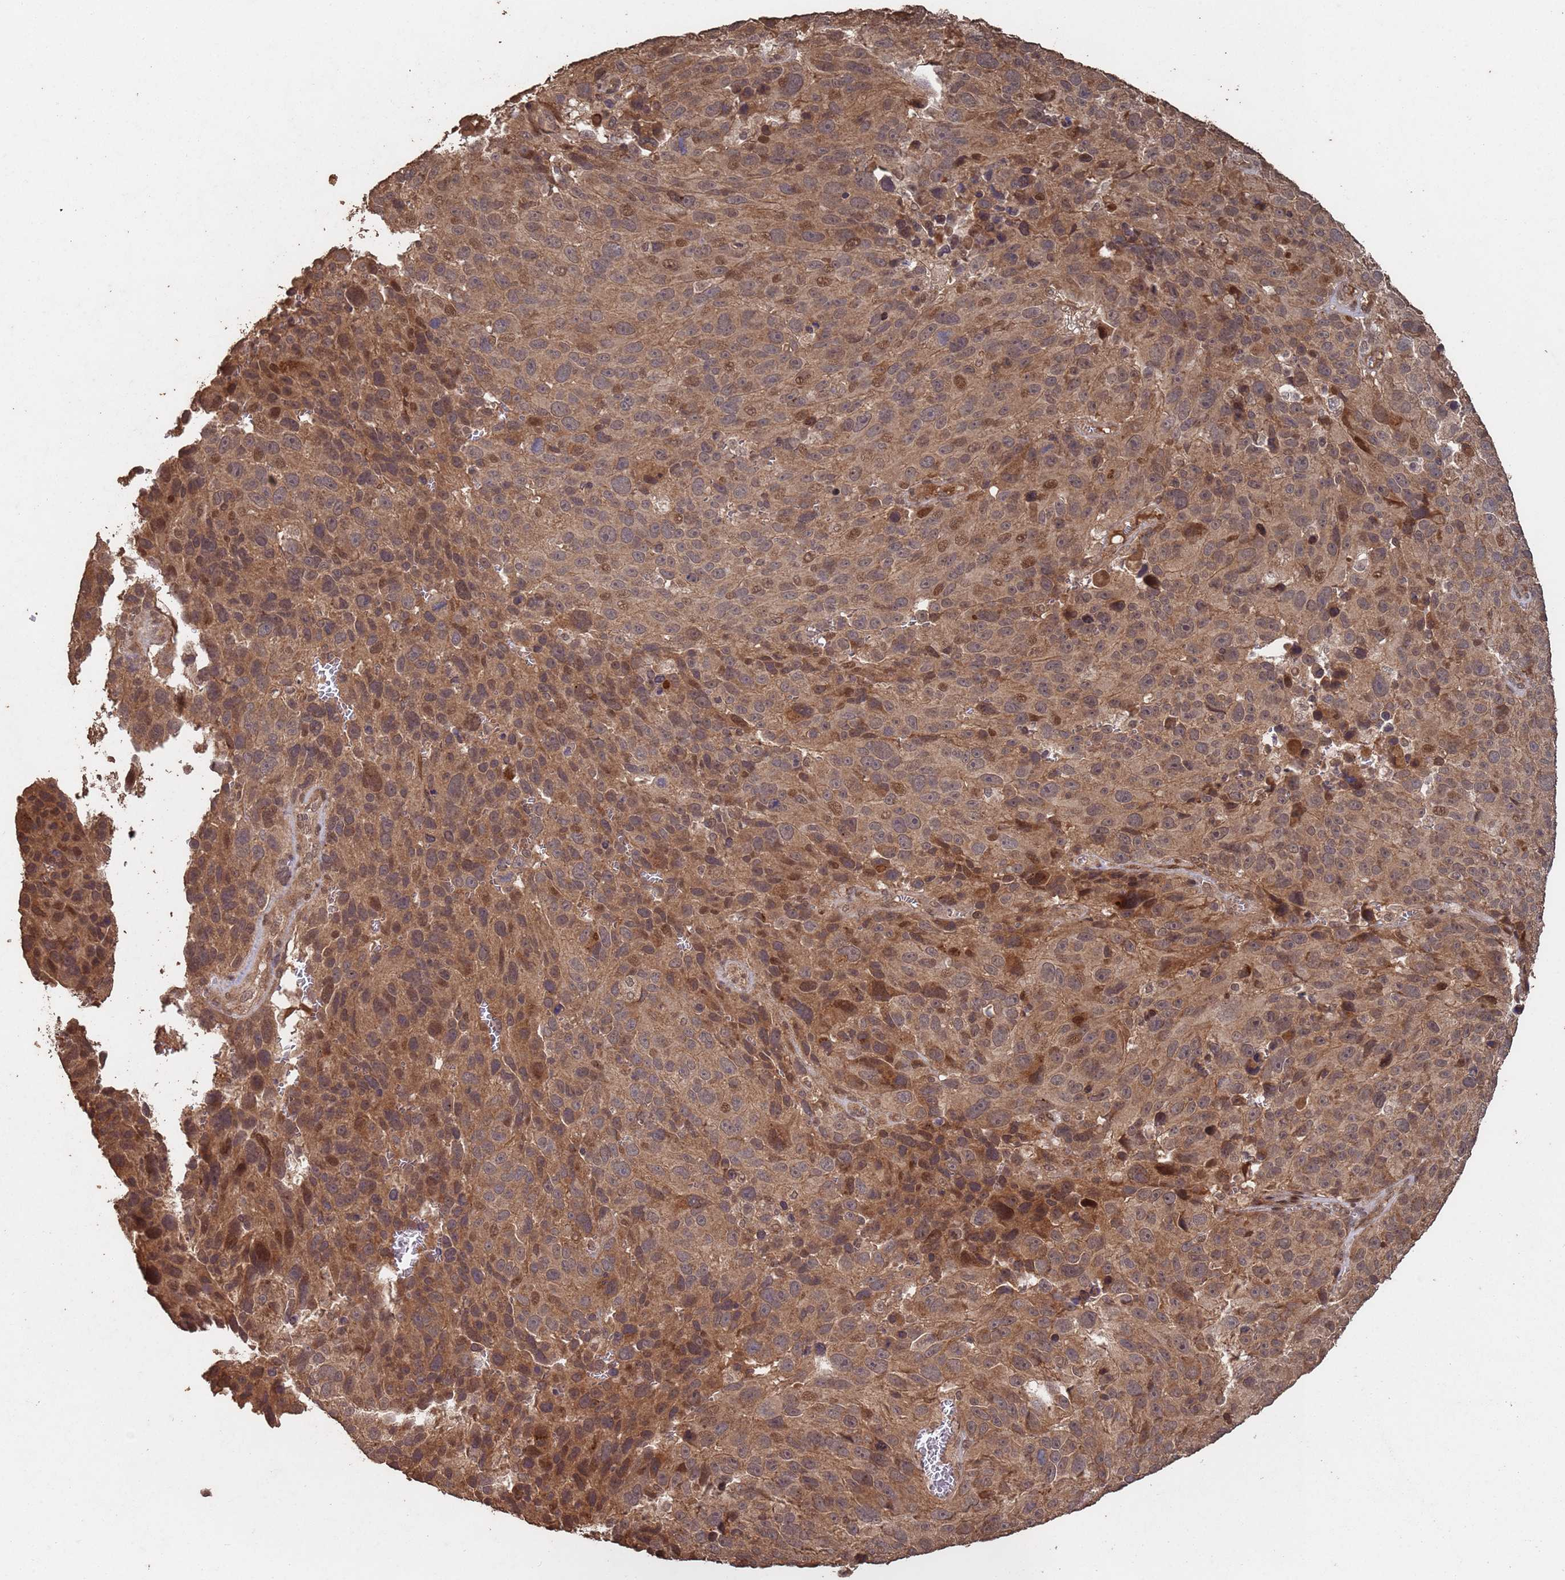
{"staining": {"intensity": "moderate", "quantity": ">75%", "location": "cytoplasmic/membranous,nuclear"}, "tissue": "melanoma", "cell_type": "Tumor cells", "image_type": "cancer", "snomed": [{"axis": "morphology", "description": "Malignant melanoma, NOS"}, {"axis": "topography", "description": "Skin"}], "caption": "DAB (3,3'-diaminobenzidine) immunohistochemical staining of human melanoma shows moderate cytoplasmic/membranous and nuclear protein expression in about >75% of tumor cells. The protein is shown in brown color, while the nuclei are stained blue.", "gene": "FRAT1", "patient": {"sex": "male", "age": 84}}